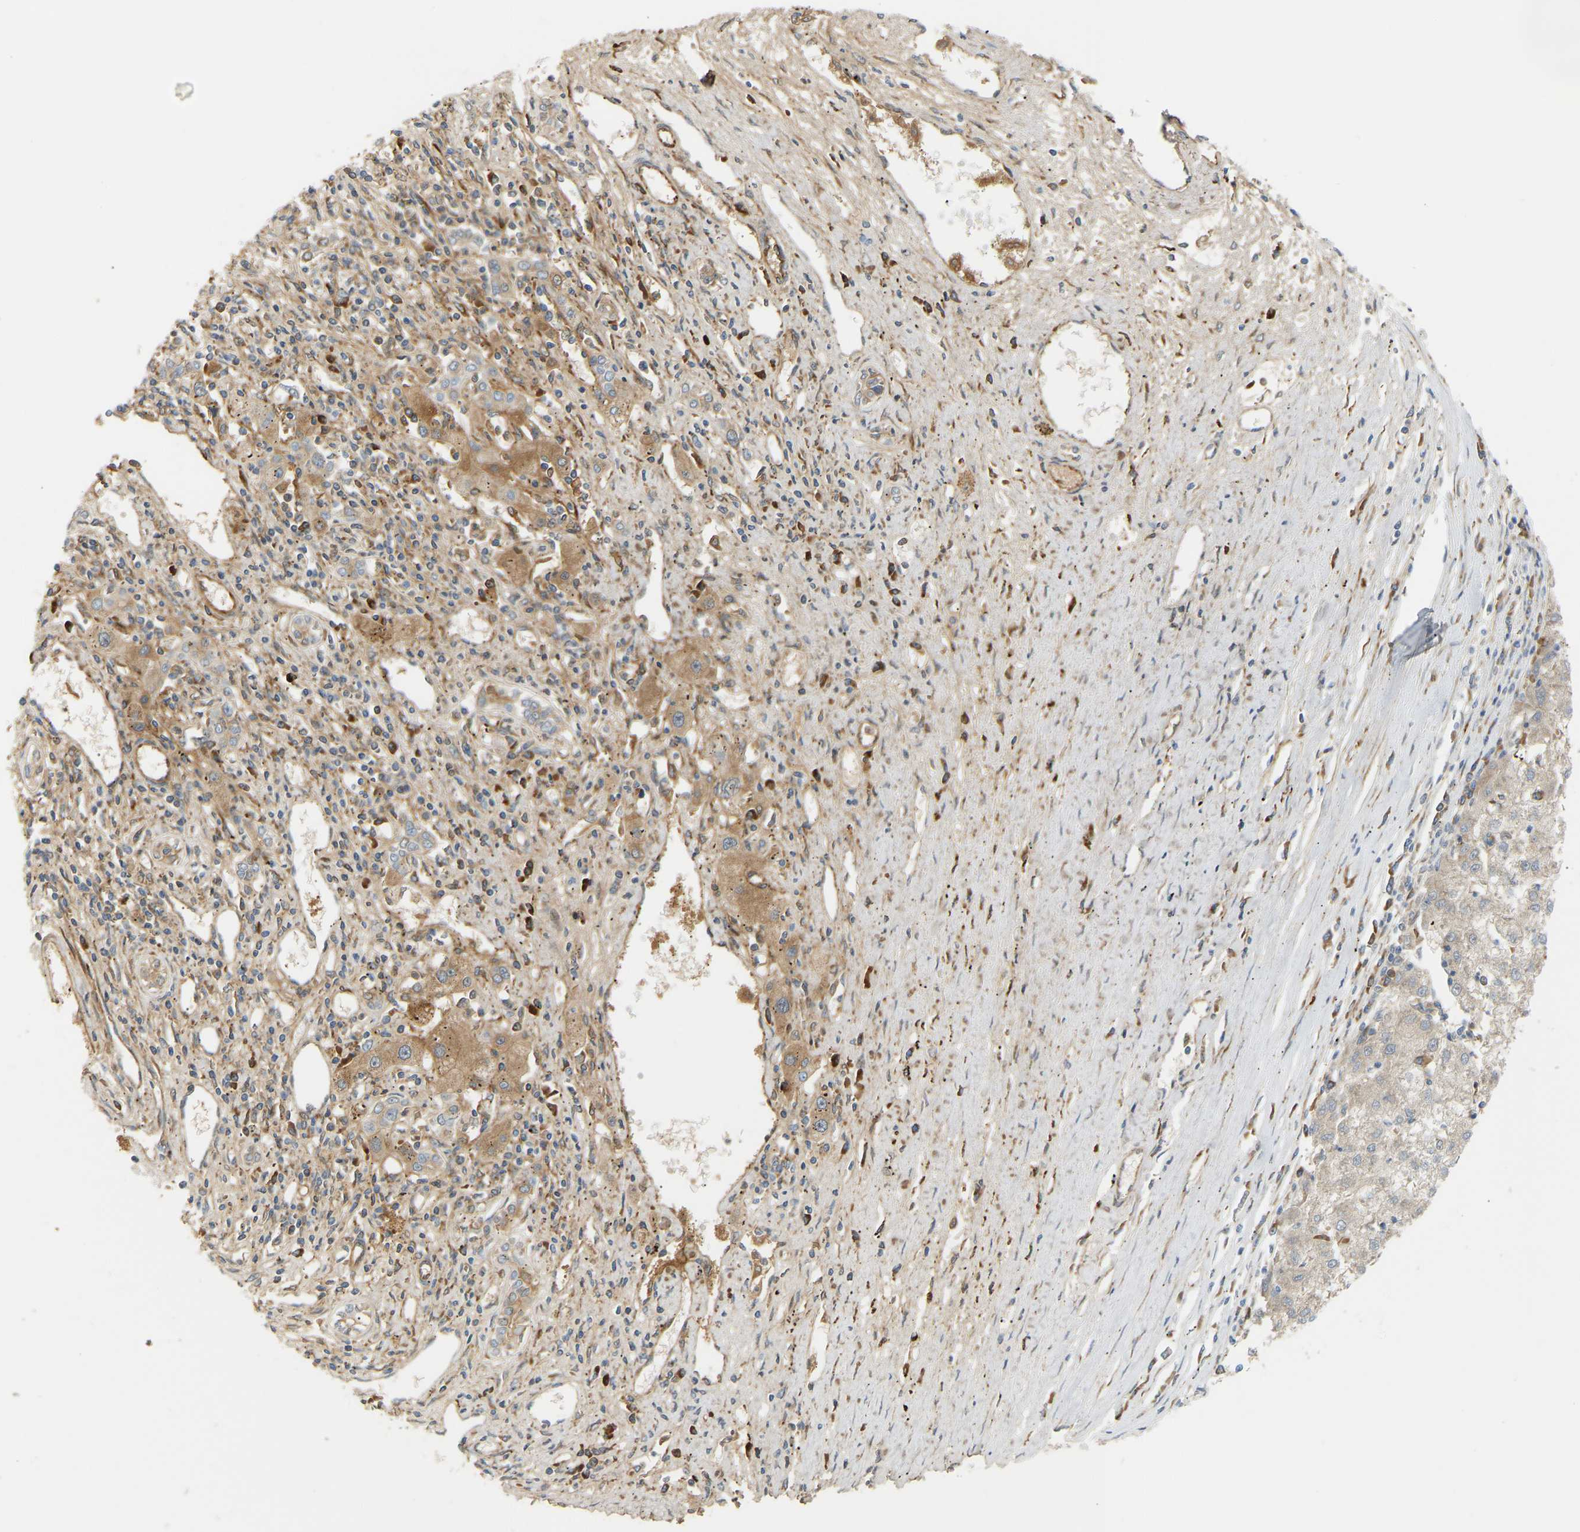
{"staining": {"intensity": "moderate", "quantity": "<25%", "location": "cytoplasmic/membranous"}, "tissue": "liver cancer", "cell_type": "Tumor cells", "image_type": "cancer", "snomed": [{"axis": "morphology", "description": "Carcinoma, Hepatocellular, NOS"}, {"axis": "topography", "description": "Liver"}], "caption": "Protein analysis of liver cancer (hepatocellular carcinoma) tissue reveals moderate cytoplasmic/membranous staining in approximately <25% of tumor cells.", "gene": "PLCG2", "patient": {"sex": "male", "age": 72}}